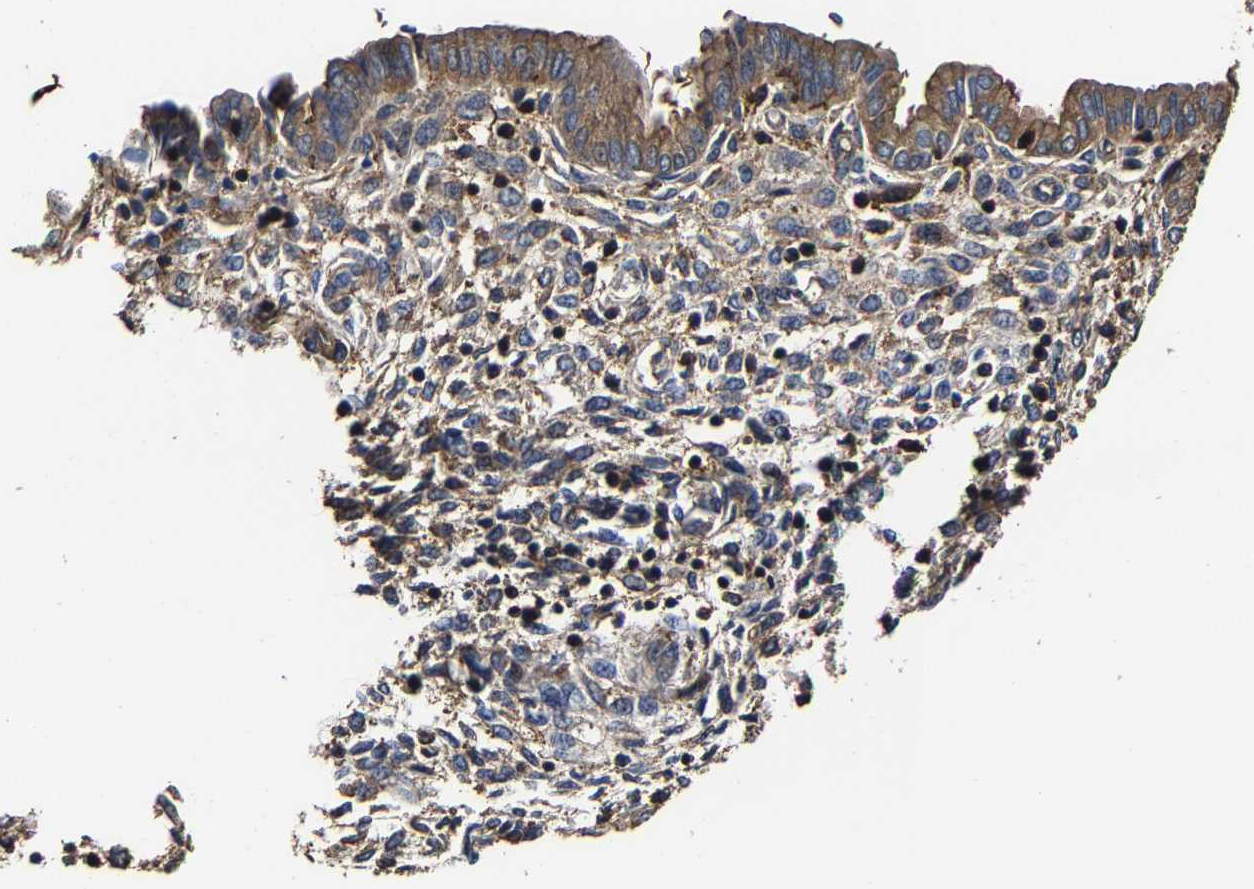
{"staining": {"intensity": "moderate", "quantity": "<25%", "location": "cytoplasmic/membranous"}, "tissue": "endometrium", "cell_type": "Cells in endometrial stroma", "image_type": "normal", "snomed": [{"axis": "morphology", "description": "Normal tissue, NOS"}, {"axis": "topography", "description": "Endometrium"}], "caption": "Immunohistochemical staining of benign endometrium demonstrates <25% levels of moderate cytoplasmic/membranous protein expression in approximately <25% of cells in endometrial stroma.", "gene": "SSH3", "patient": {"sex": "female", "age": 33}}